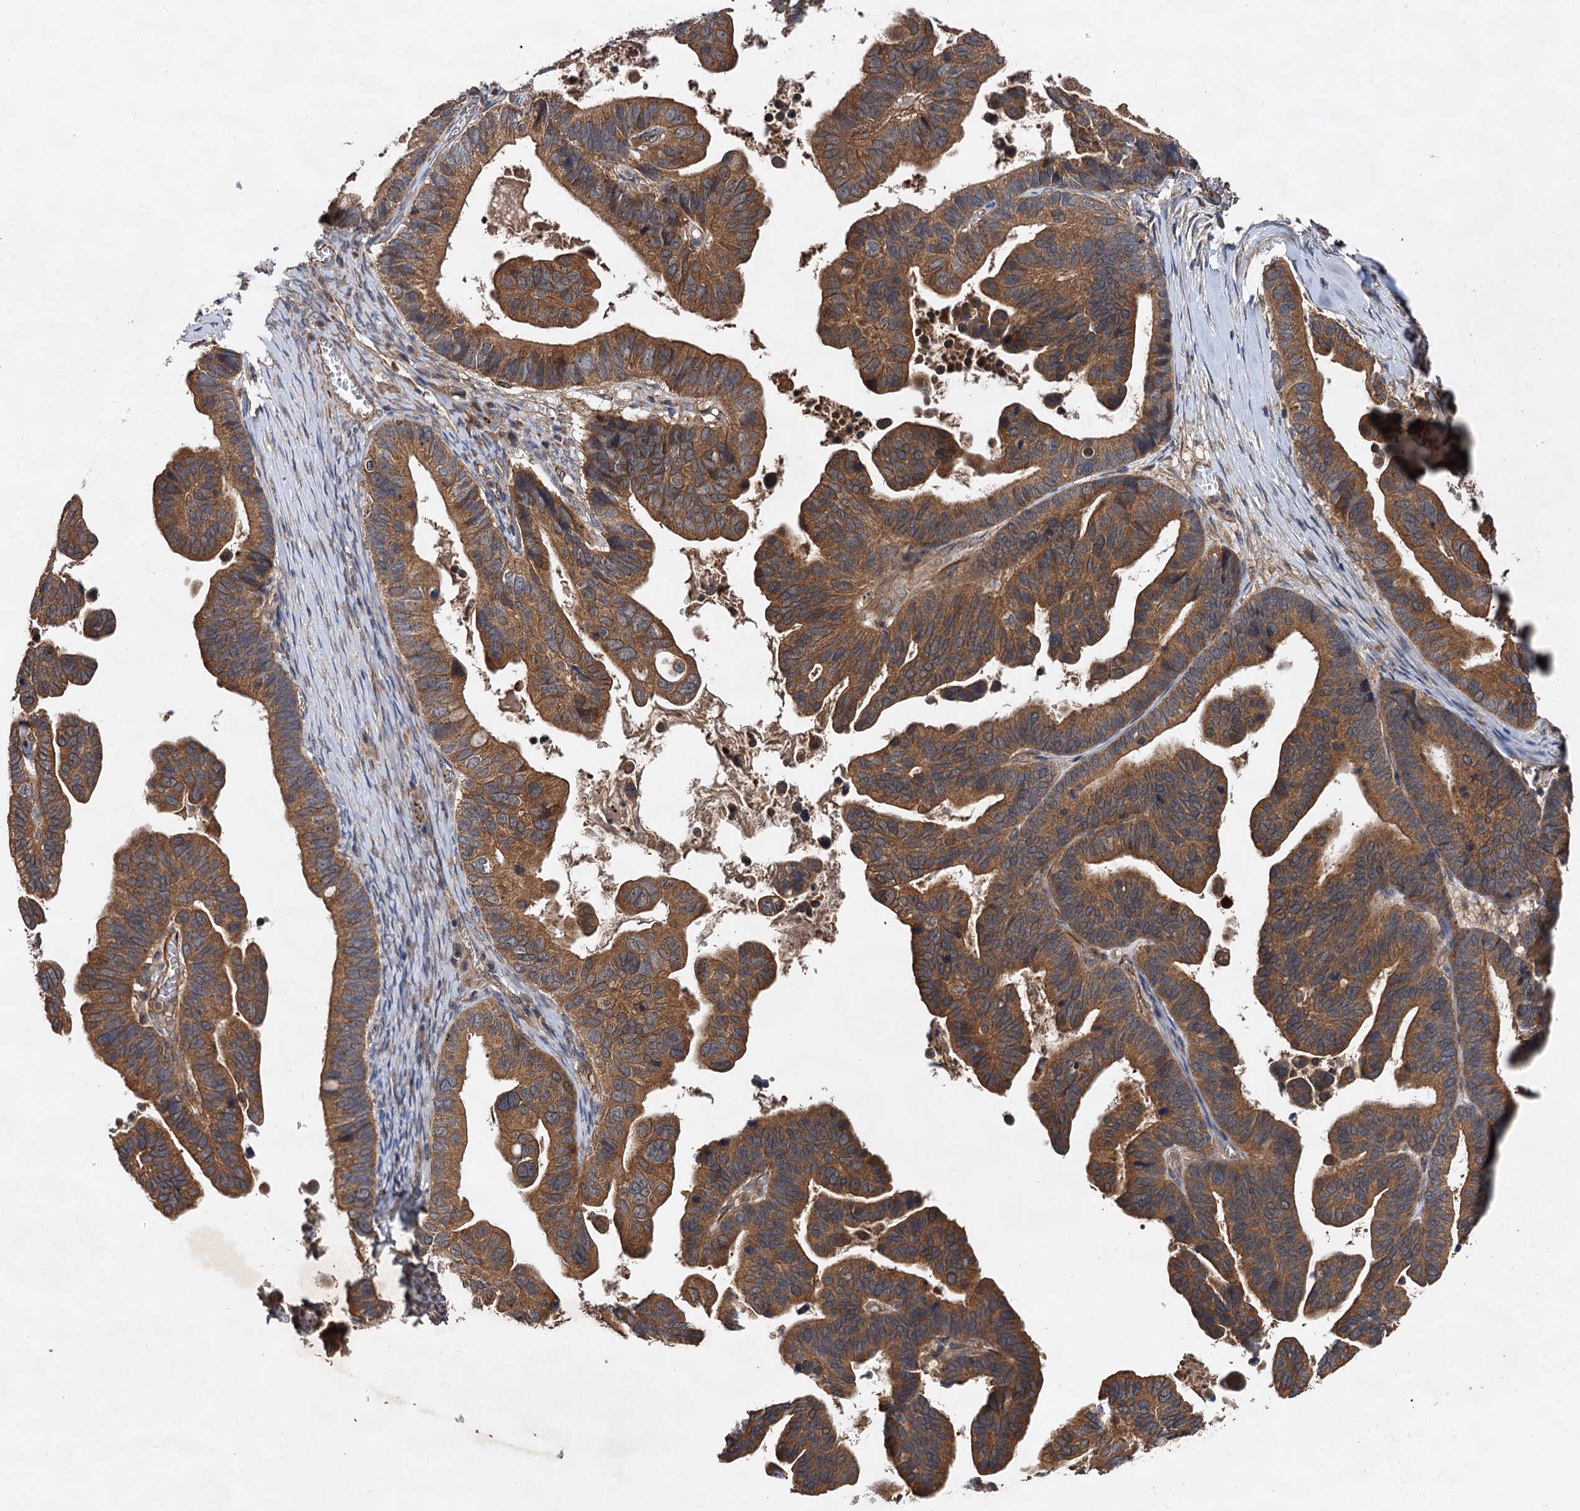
{"staining": {"intensity": "strong", "quantity": ">75%", "location": "cytoplasmic/membranous"}, "tissue": "ovarian cancer", "cell_type": "Tumor cells", "image_type": "cancer", "snomed": [{"axis": "morphology", "description": "Cystadenocarcinoma, serous, NOS"}, {"axis": "topography", "description": "Ovary"}], "caption": "Ovarian serous cystadenocarcinoma stained for a protein demonstrates strong cytoplasmic/membranous positivity in tumor cells. (Stains: DAB (3,3'-diaminobenzidine) in brown, nuclei in blue, Microscopy: brightfield microscopy at high magnification).", "gene": "TEX9", "patient": {"sex": "female", "age": 56}}